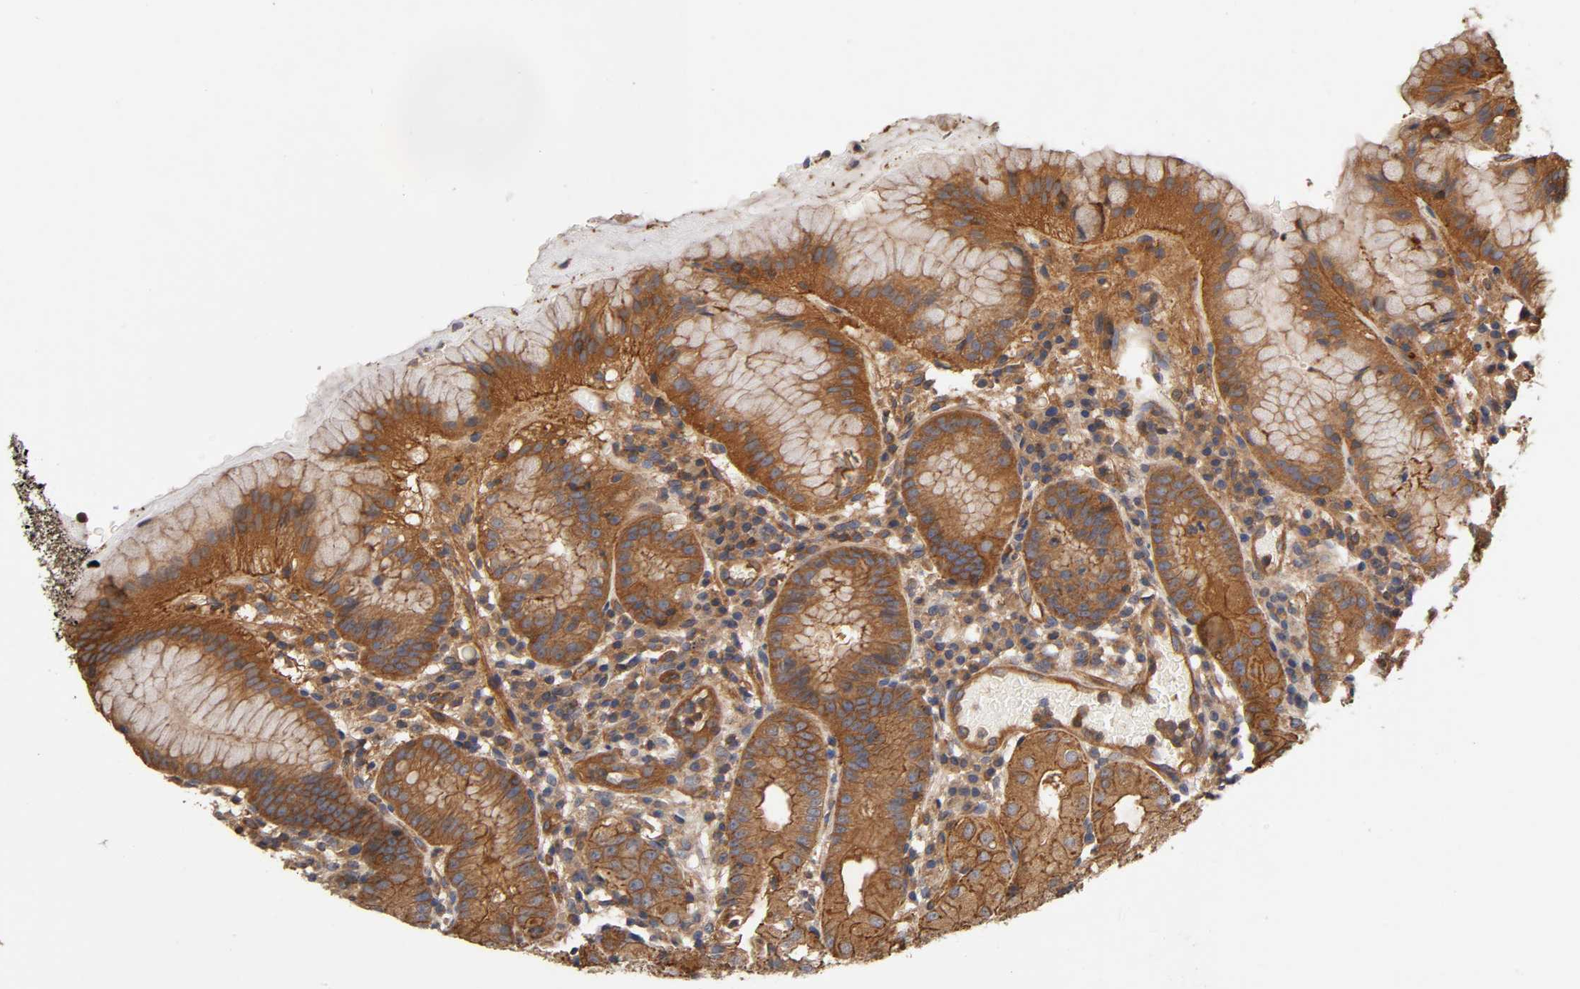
{"staining": {"intensity": "moderate", "quantity": ">75%", "location": "cytoplasmic/membranous"}, "tissue": "stomach", "cell_type": "Glandular cells", "image_type": "normal", "snomed": [{"axis": "morphology", "description": "Normal tissue, NOS"}, {"axis": "topography", "description": "Stomach"}, {"axis": "topography", "description": "Stomach, lower"}], "caption": "Brown immunohistochemical staining in benign human stomach exhibits moderate cytoplasmic/membranous expression in approximately >75% of glandular cells.", "gene": "LAMTOR2", "patient": {"sex": "female", "age": 75}}